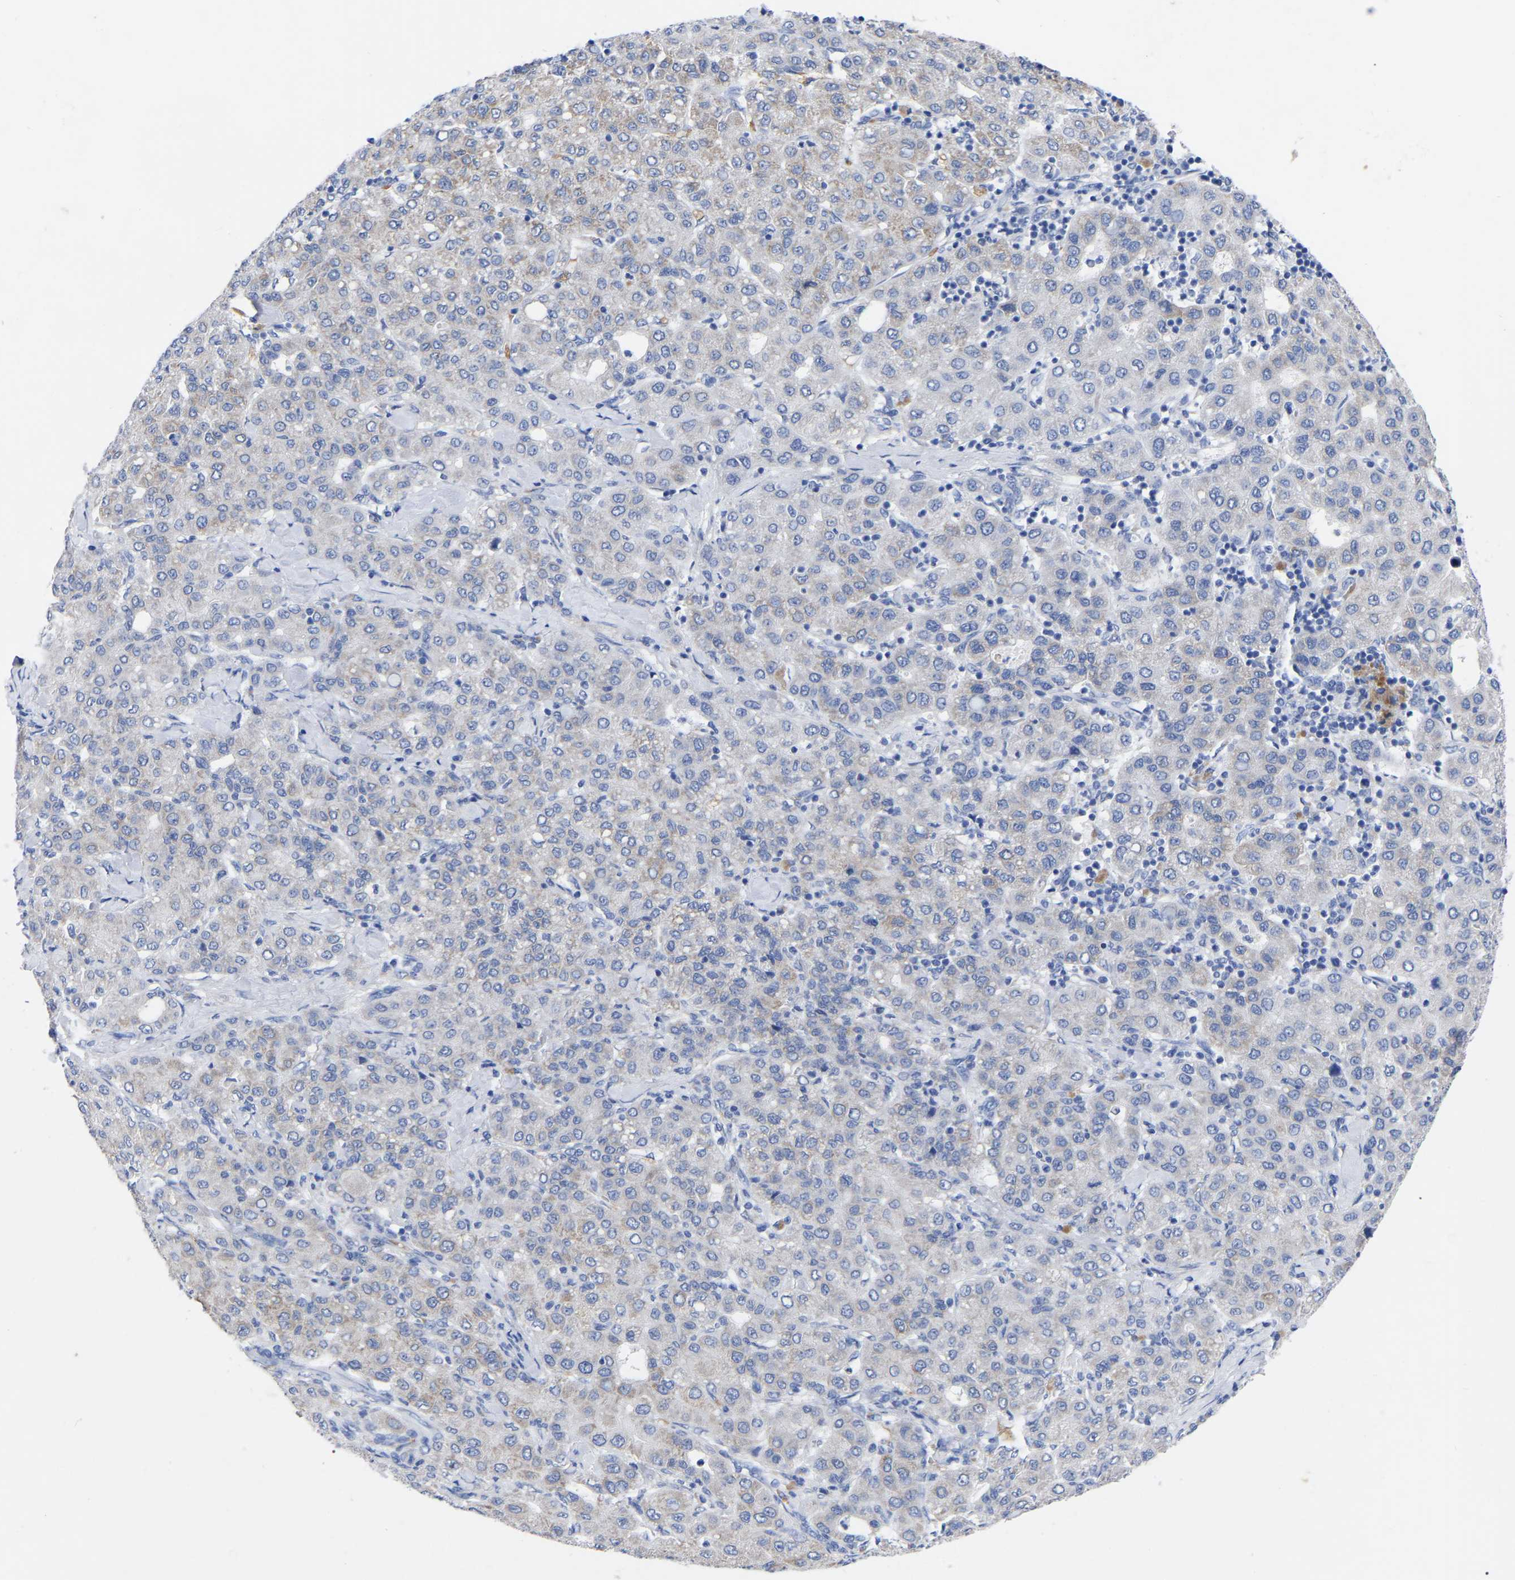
{"staining": {"intensity": "negative", "quantity": "none", "location": "none"}, "tissue": "liver cancer", "cell_type": "Tumor cells", "image_type": "cancer", "snomed": [{"axis": "morphology", "description": "Carcinoma, Hepatocellular, NOS"}, {"axis": "topography", "description": "Liver"}], "caption": "Immunohistochemical staining of liver hepatocellular carcinoma shows no significant expression in tumor cells.", "gene": "GDF3", "patient": {"sex": "male", "age": 65}}